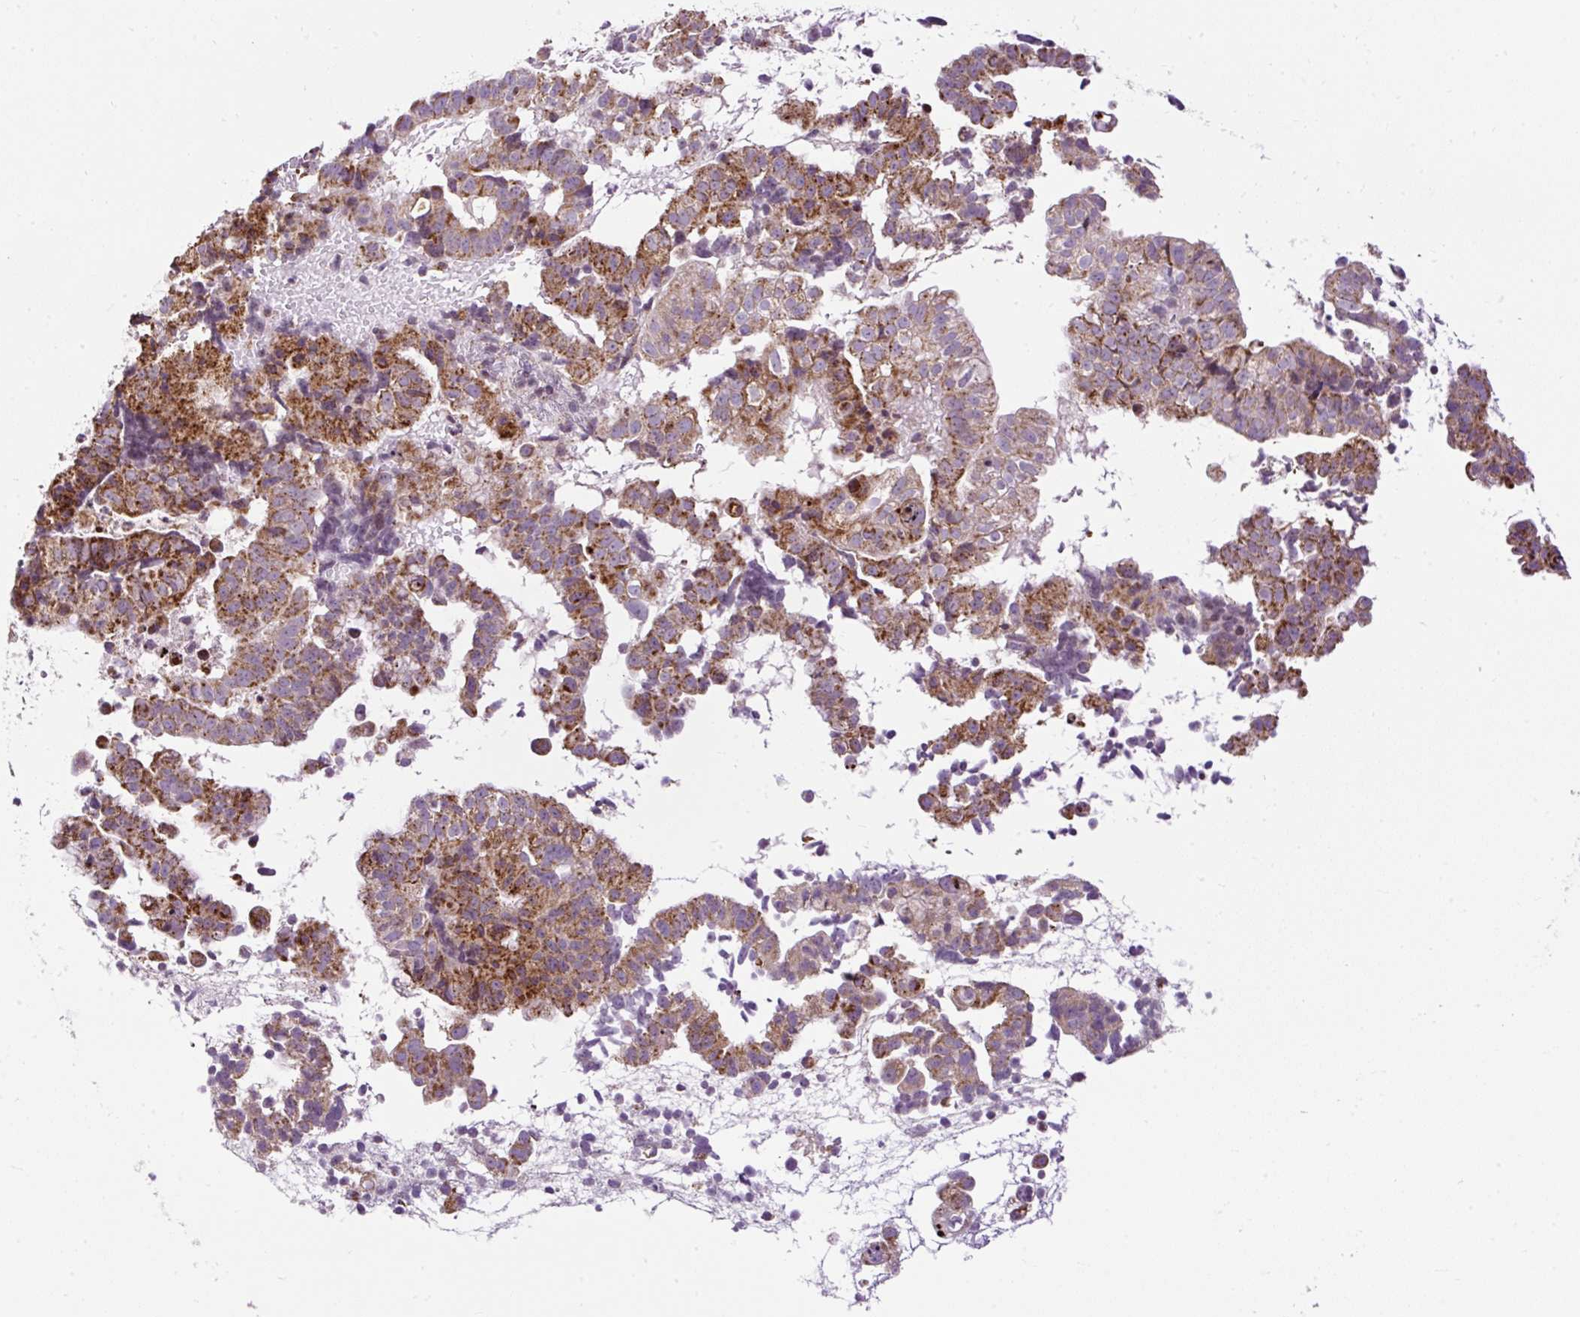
{"staining": {"intensity": "moderate", "quantity": ">75%", "location": "cytoplasmic/membranous"}, "tissue": "endometrial cancer", "cell_type": "Tumor cells", "image_type": "cancer", "snomed": [{"axis": "morphology", "description": "Adenocarcinoma, NOS"}, {"axis": "topography", "description": "Endometrium"}], "caption": "Approximately >75% of tumor cells in endometrial cancer (adenocarcinoma) show moderate cytoplasmic/membranous protein staining as visualized by brown immunohistochemical staining.", "gene": "FMC1", "patient": {"sex": "female", "age": 76}}